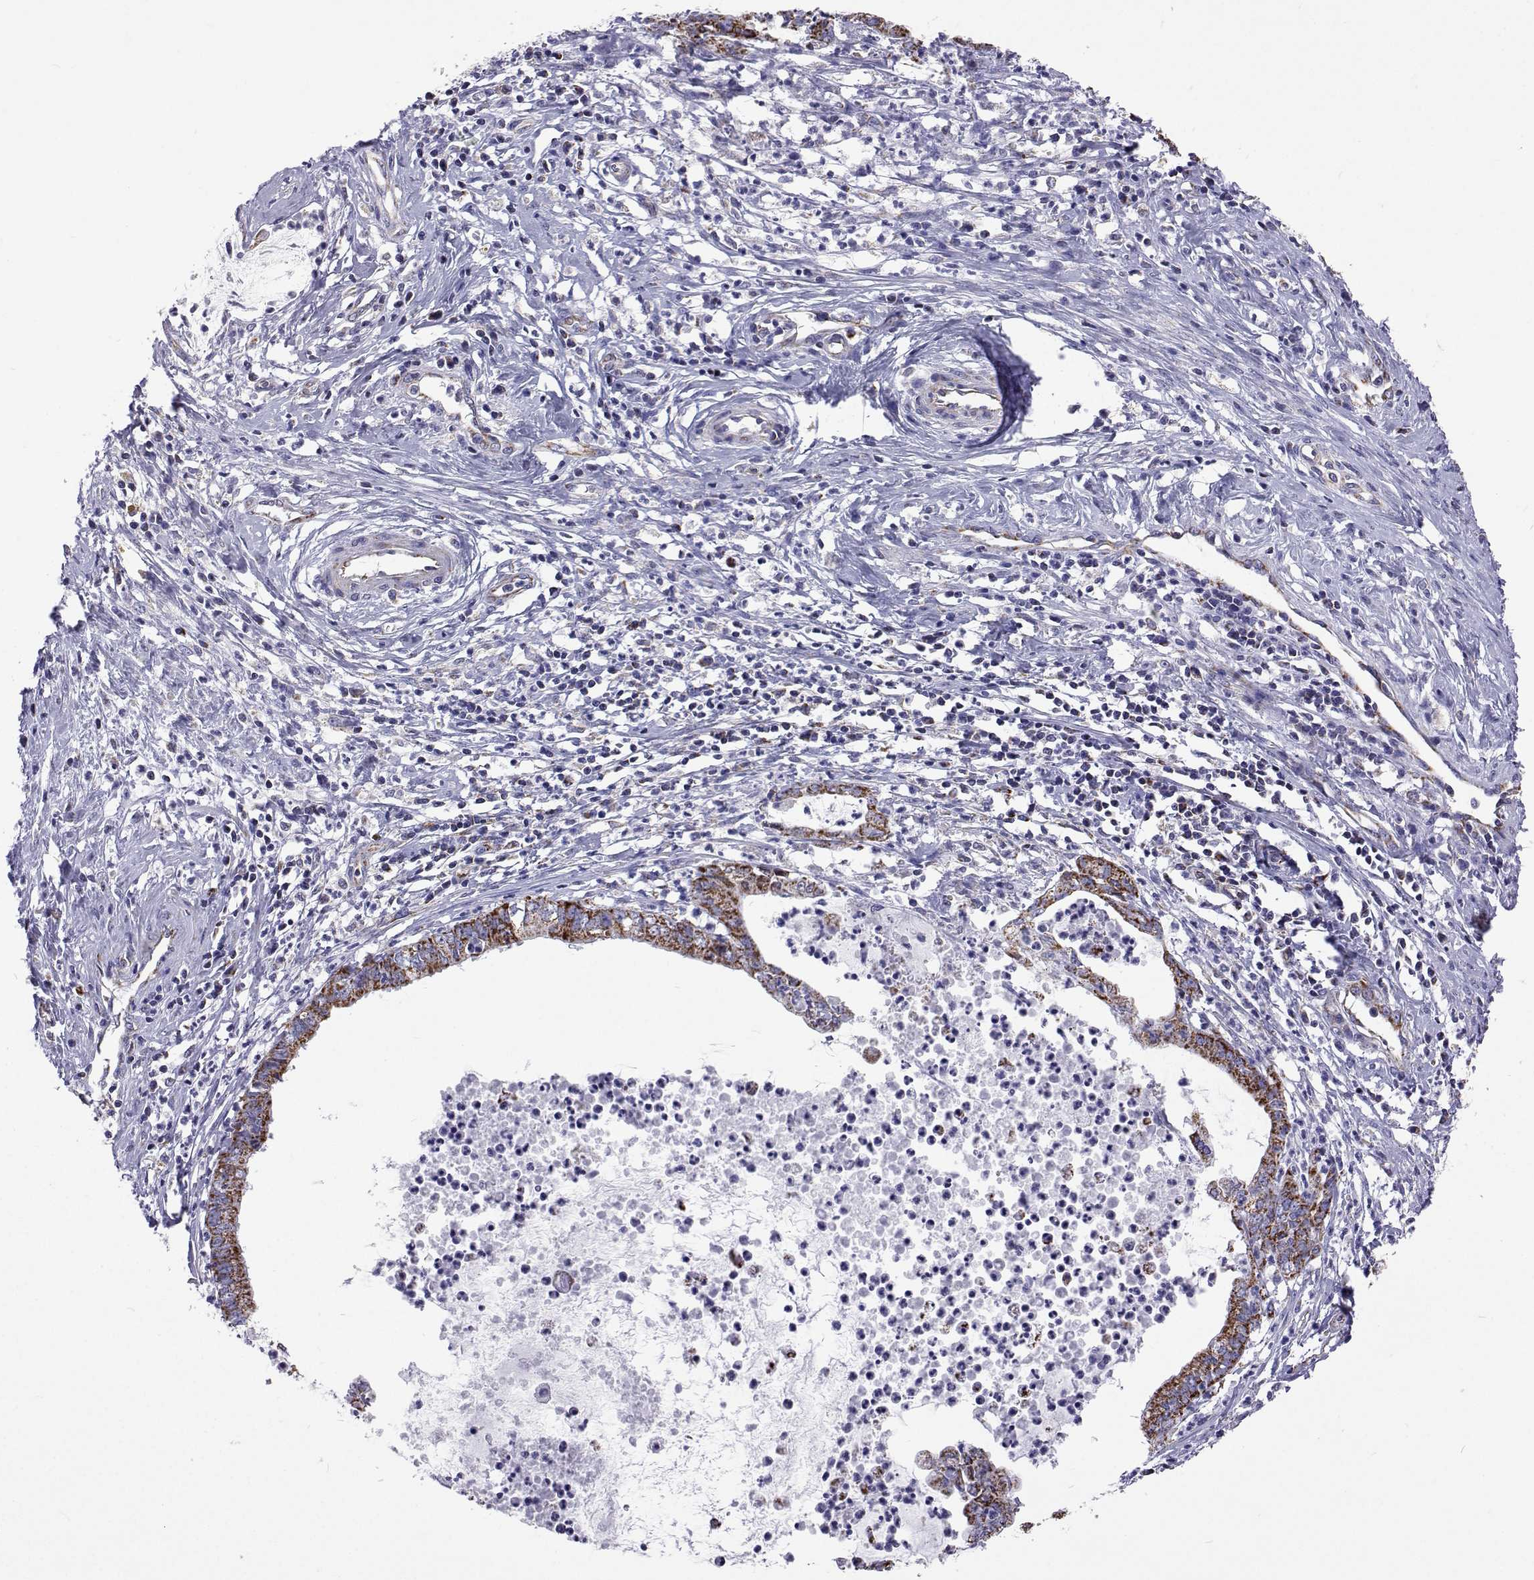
{"staining": {"intensity": "moderate", "quantity": ">75%", "location": "cytoplasmic/membranous"}, "tissue": "cervical cancer", "cell_type": "Tumor cells", "image_type": "cancer", "snomed": [{"axis": "morphology", "description": "Normal tissue, NOS"}, {"axis": "morphology", "description": "Adenocarcinoma, NOS"}, {"axis": "topography", "description": "Cervix"}], "caption": "Adenocarcinoma (cervical) stained for a protein (brown) demonstrates moderate cytoplasmic/membranous positive staining in approximately >75% of tumor cells.", "gene": "MCCC2", "patient": {"sex": "female", "age": 38}}